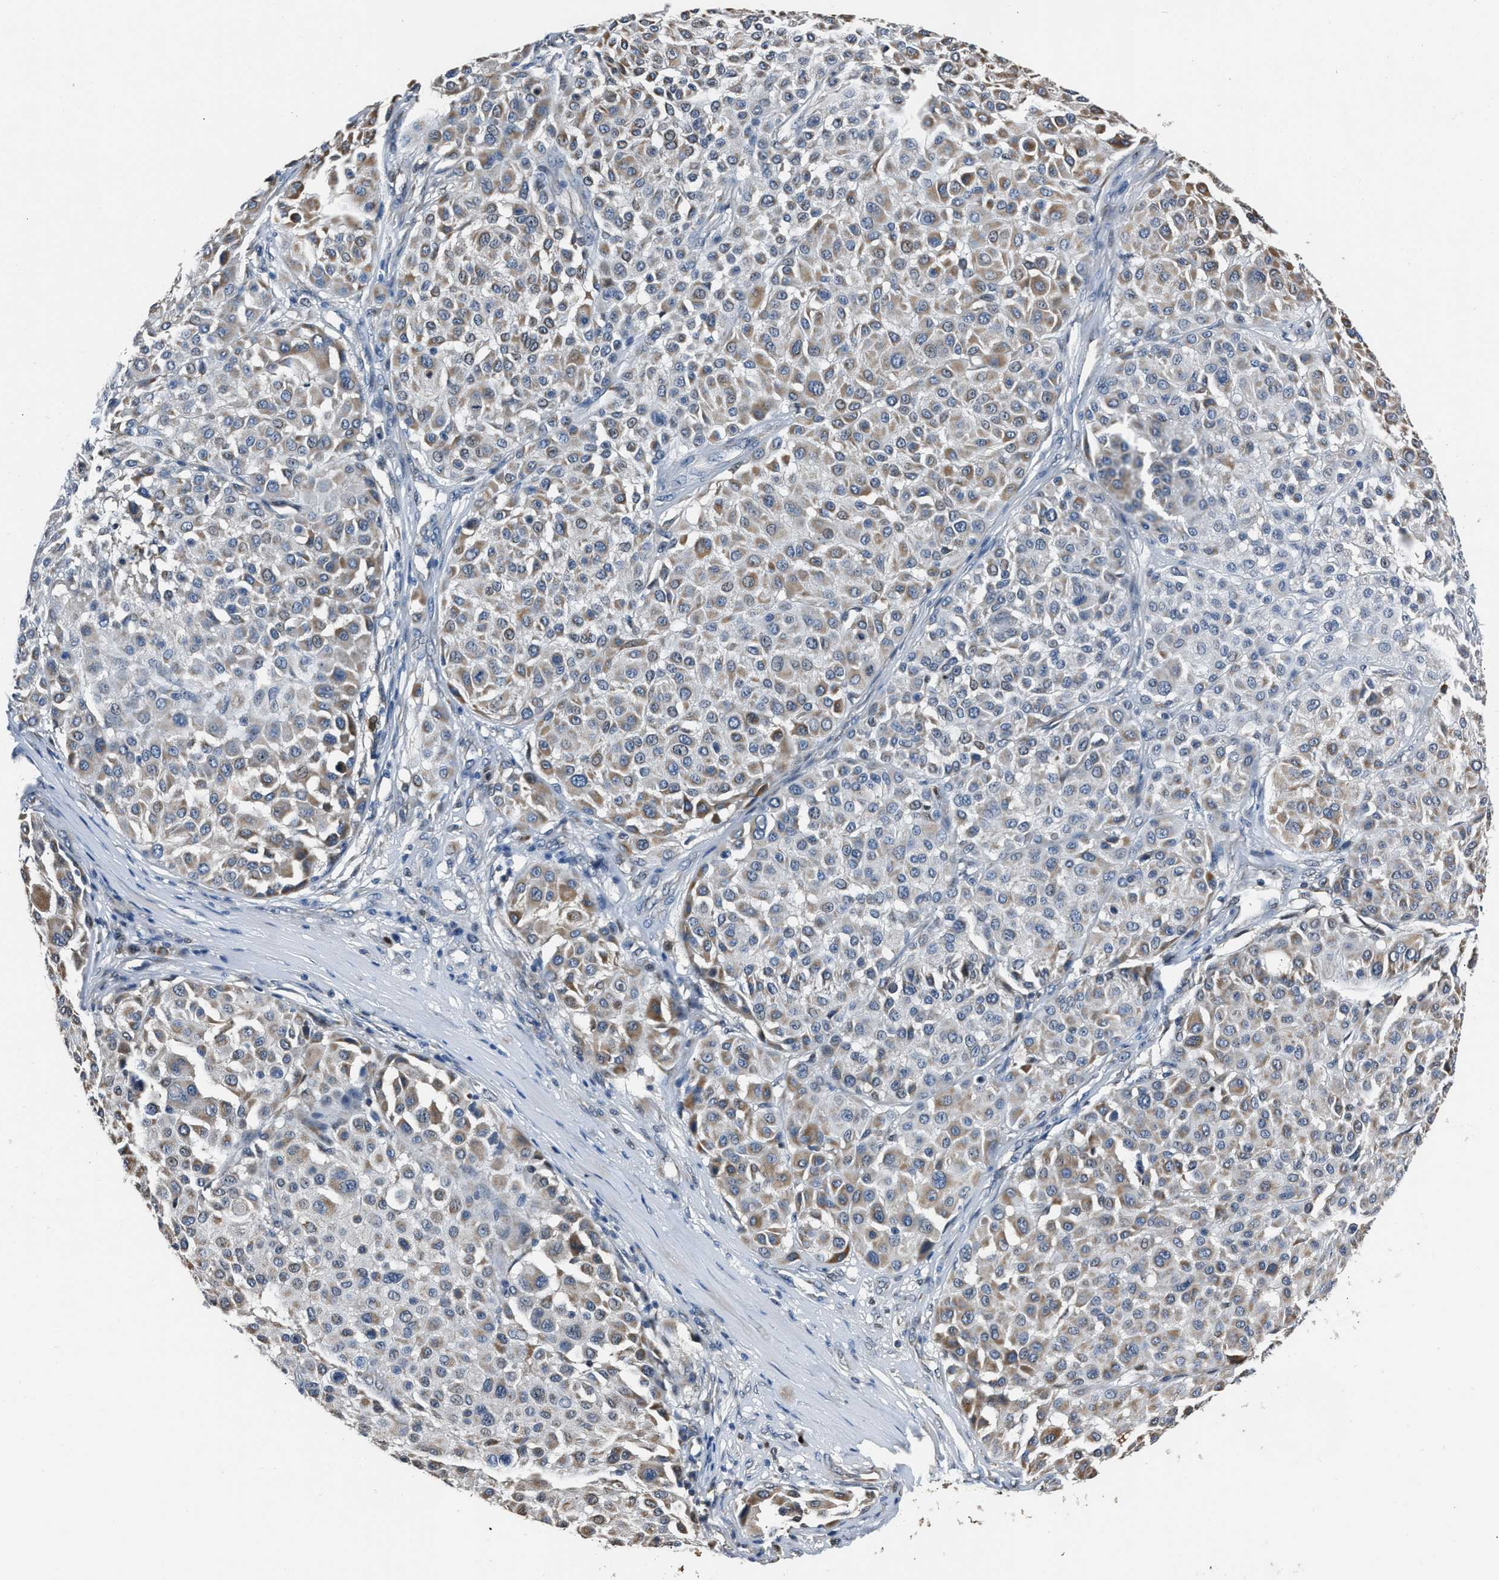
{"staining": {"intensity": "moderate", "quantity": "<25%", "location": "cytoplasmic/membranous"}, "tissue": "melanoma", "cell_type": "Tumor cells", "image_type": "cancer", "snomed": [{"axis": "morphology", "description": "Malignant melanoma, Metastatic site"}, {"axis": "topography", "description": "Soft tissue"}], "caption": "DAB immunohistochemical staining of human malignant melanoma (metastatic site) exhibits moderate cytoplasmic/membranous protein positivity in approximately <25% of tumor cells.", "gene": "NSUN5", "patient": {"sex": "male", "age": 41}}